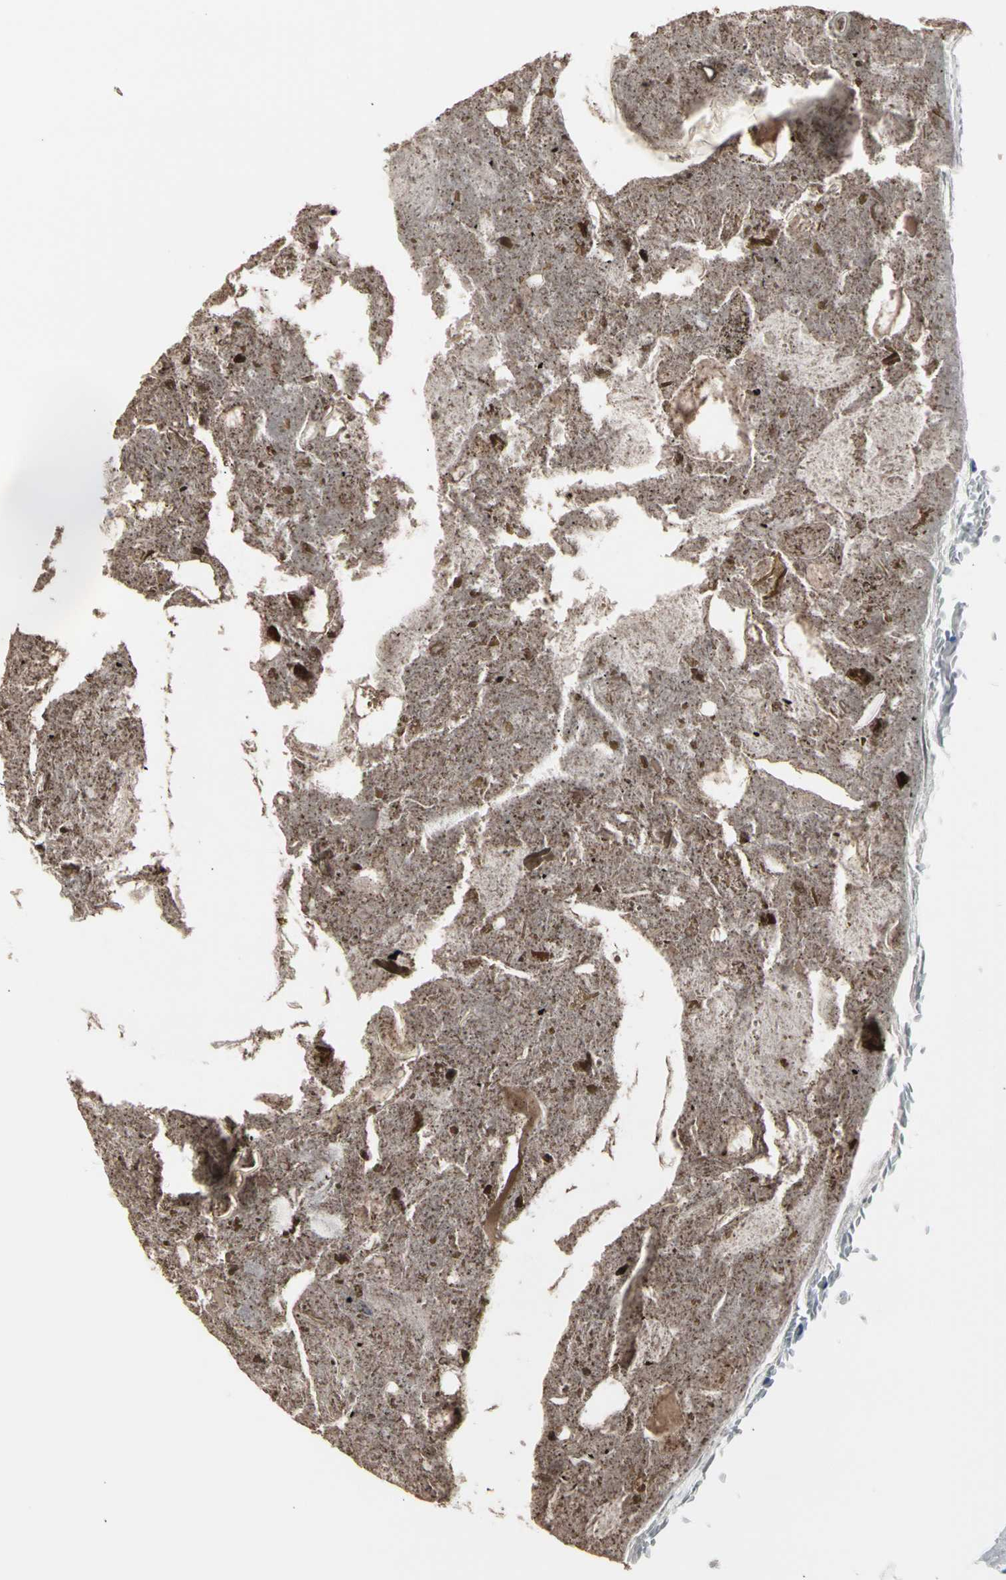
{"staining": {"intensity": "negative", "quantity": "none", "location": "none"}, "tissue": "appendix", "cell_type": "Glandular cells", "image_type": "normal", "snomed": [{"axis": "morphology", "description": "Normal tissue, NOS"}, {"axis": "topography", "description": "Appendix"}], "caption": "Glandular cells show no significant protein expression in benign appendix.", "gene": "TPO", "patient": {"sex": "female", "age": 10}}